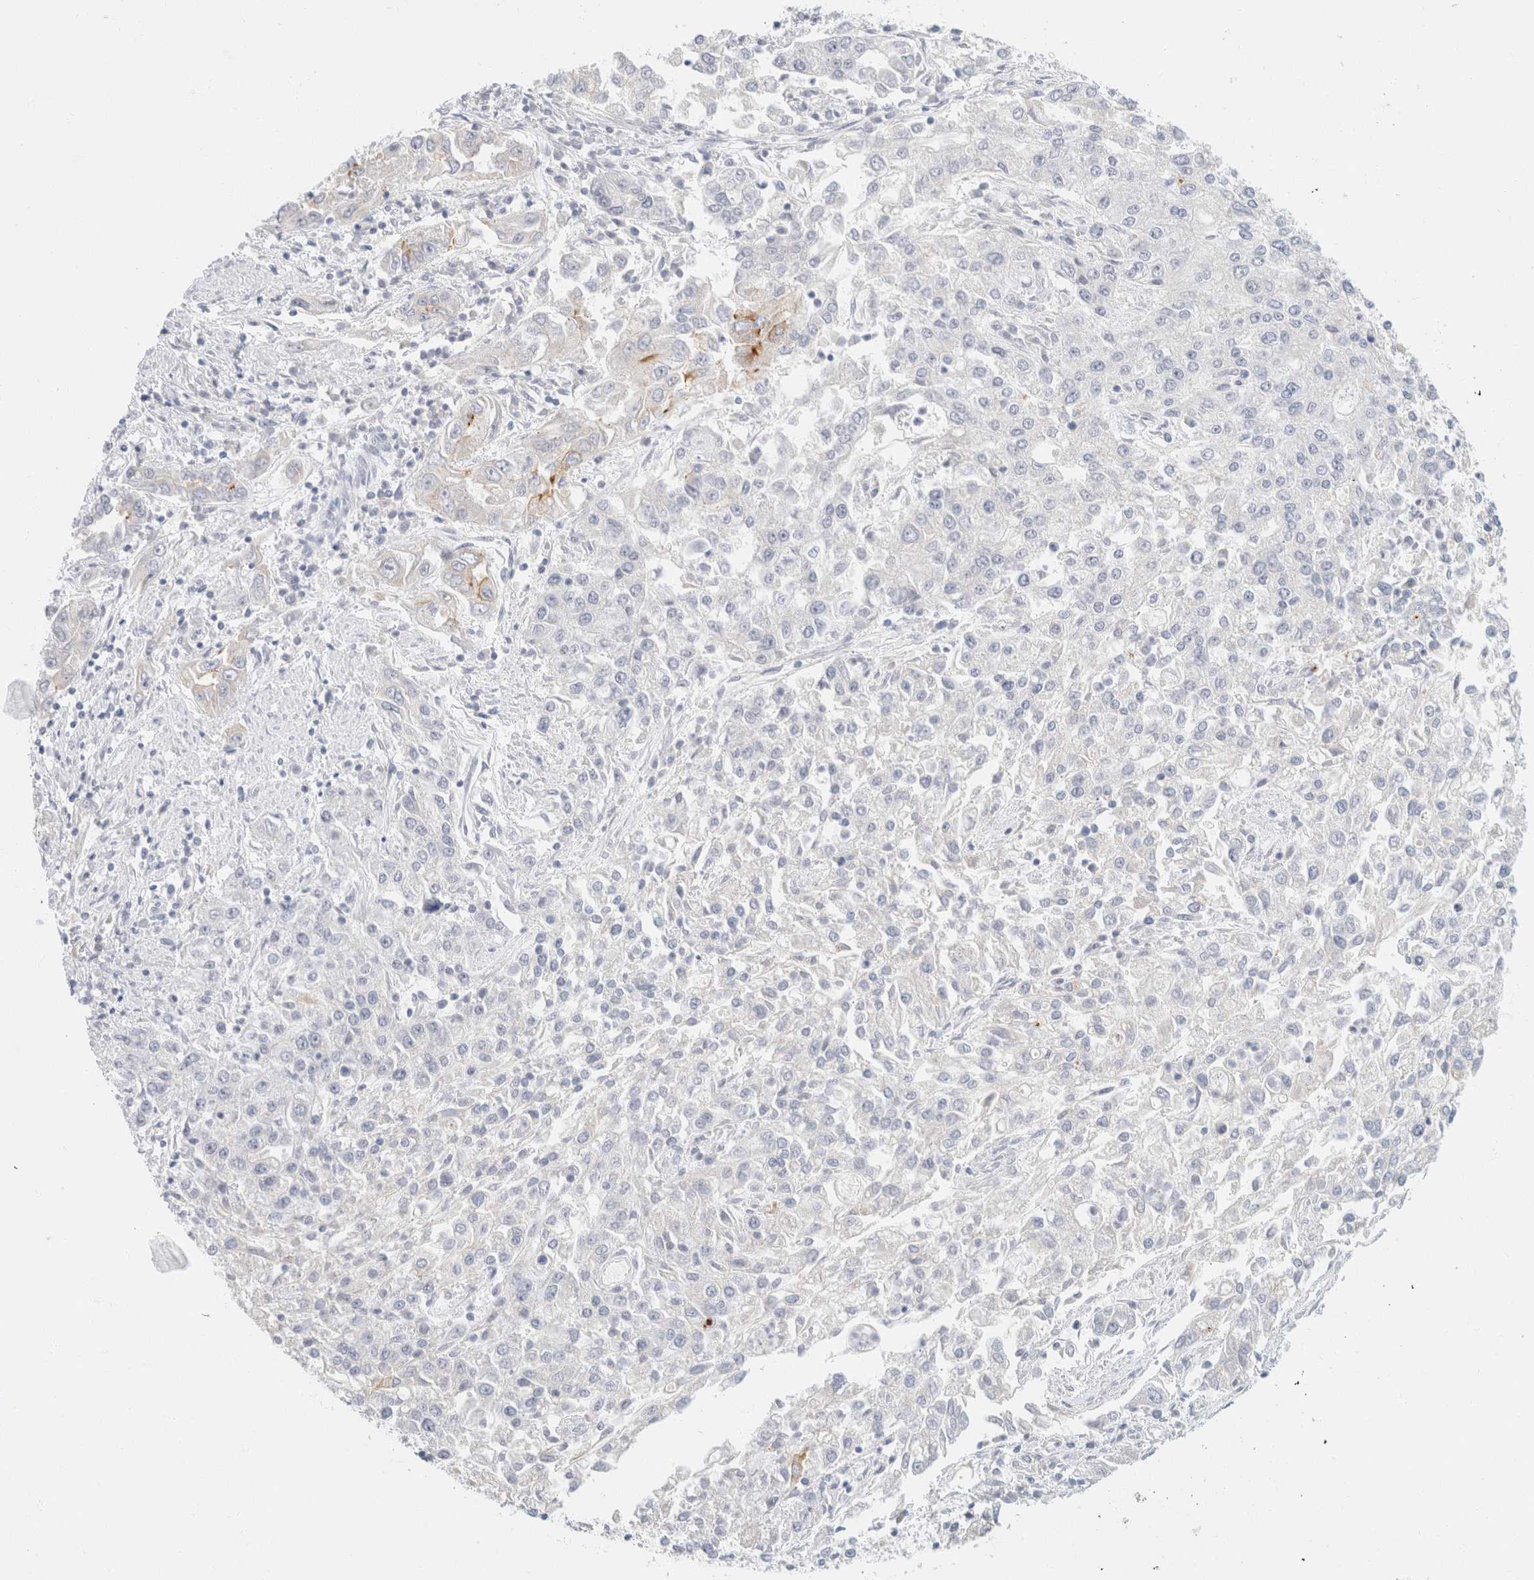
{"staining": {"intensity": "negative", "quantity": "none", "location": "none"}, "tissue": "endometrial cancer", "cell_type": "Tumor cells", "image_type": "cancer", "snomed": [{"axis": "morphology", "description": "Adenocarcinoma, NOS"}, {"axis": "topography", "description": "Endometrium"}], "caption": "An immunohistochemistry (IHC) micrograph of endometrial cancer (adenocarcinoma) is shown. There is no staining in tumor cells of endometrial cancer (adenocarcinoma).", "gene": "KRT20", "patient": {"sex": "female", "age": 49}}